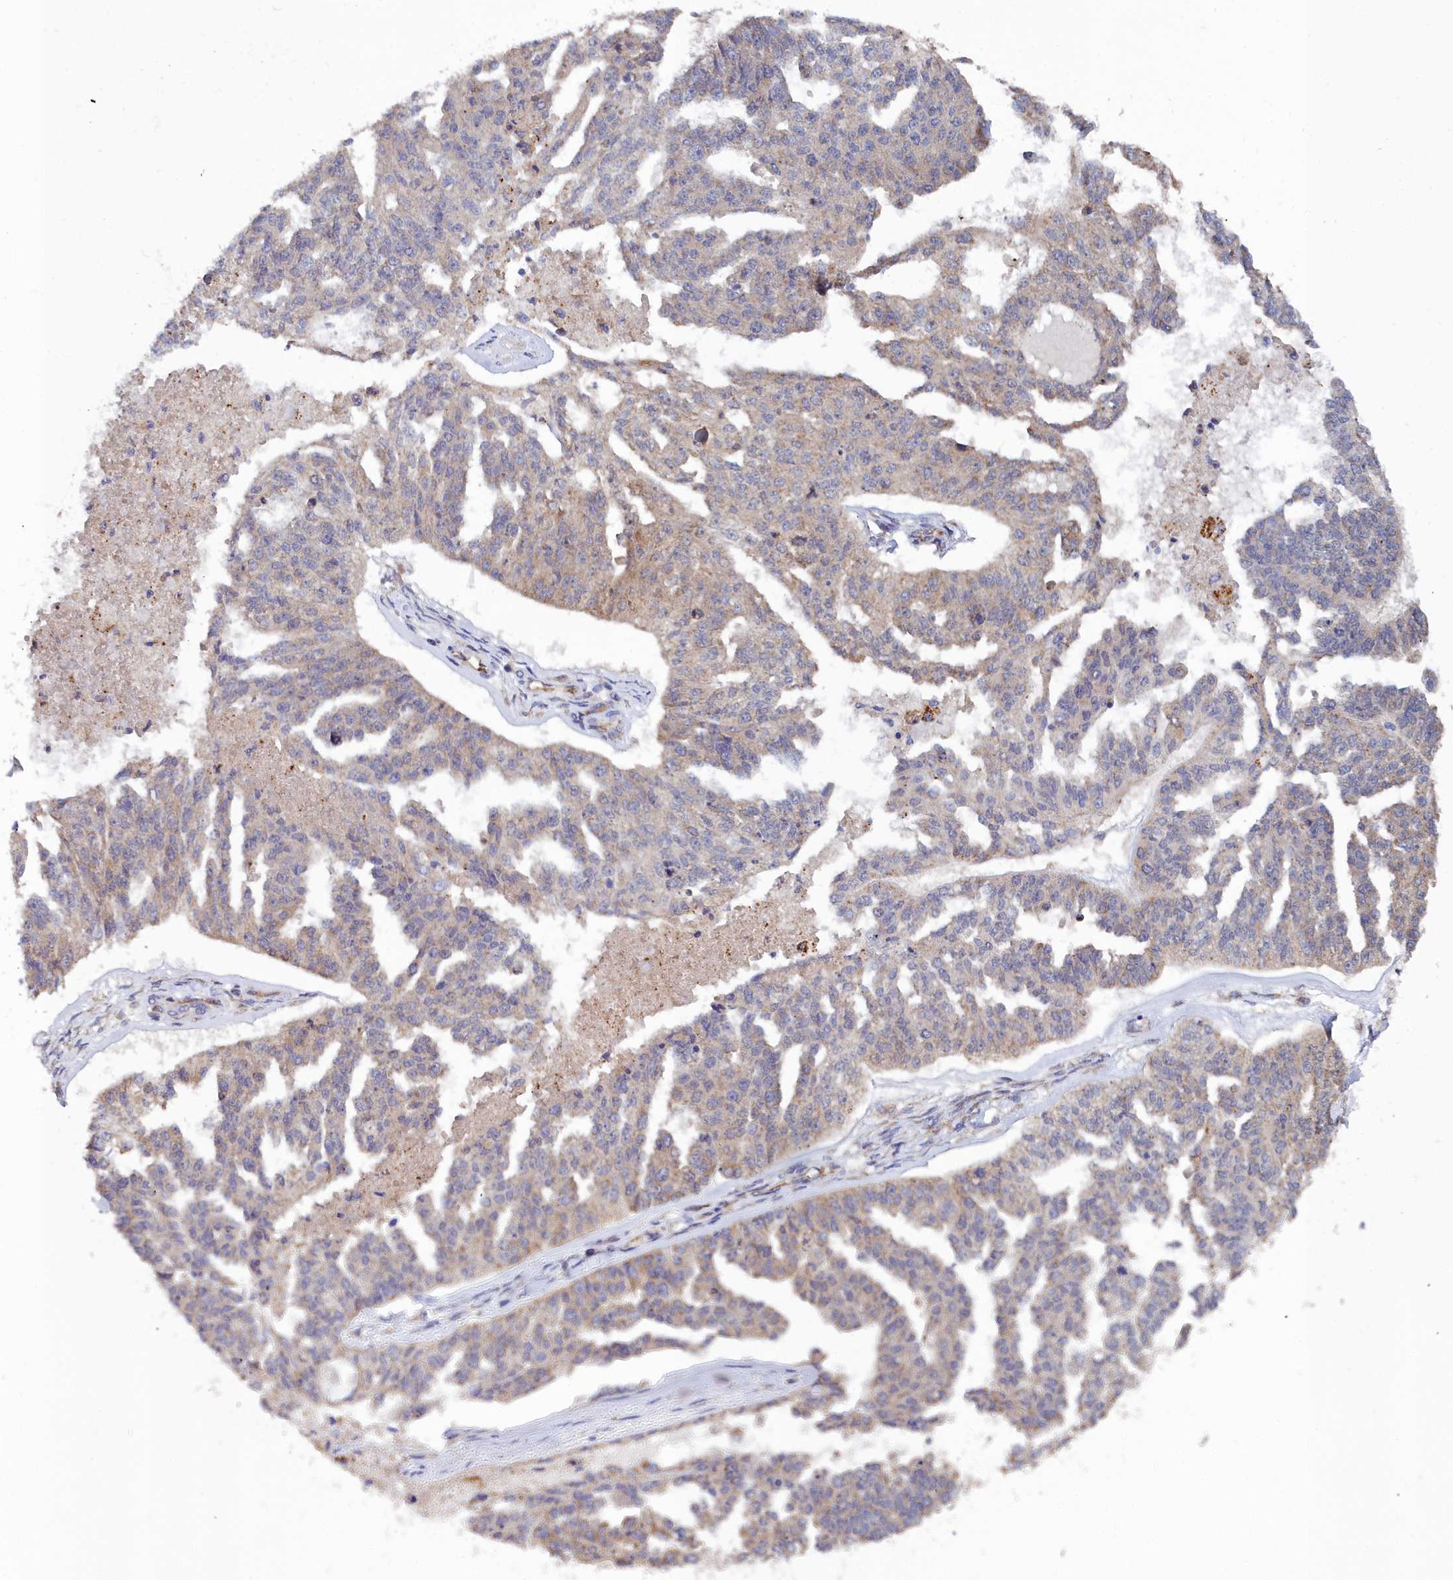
{"staining": {"intensity": "weak", "quantity": "<25%", "location": "cytoplasmic/membranous"}, "tissue": "ovarian cancer", "cell_type": "Tumor cells", "image_type": "cancer", "snomed": [{"axis": "morphology", "description": "Cystadenocarcinoma, serous, NOS"}, {"axis": "topography", "description": "Ovary"}], "caption": "High power microscopy image of an immunohistochemistry image of ovarian cancer (serous cystadenocarcinoma), revealing no significant expression in tumor cells.", "gene": "RDX", "patient": {"sex": "female", "age": 58}}